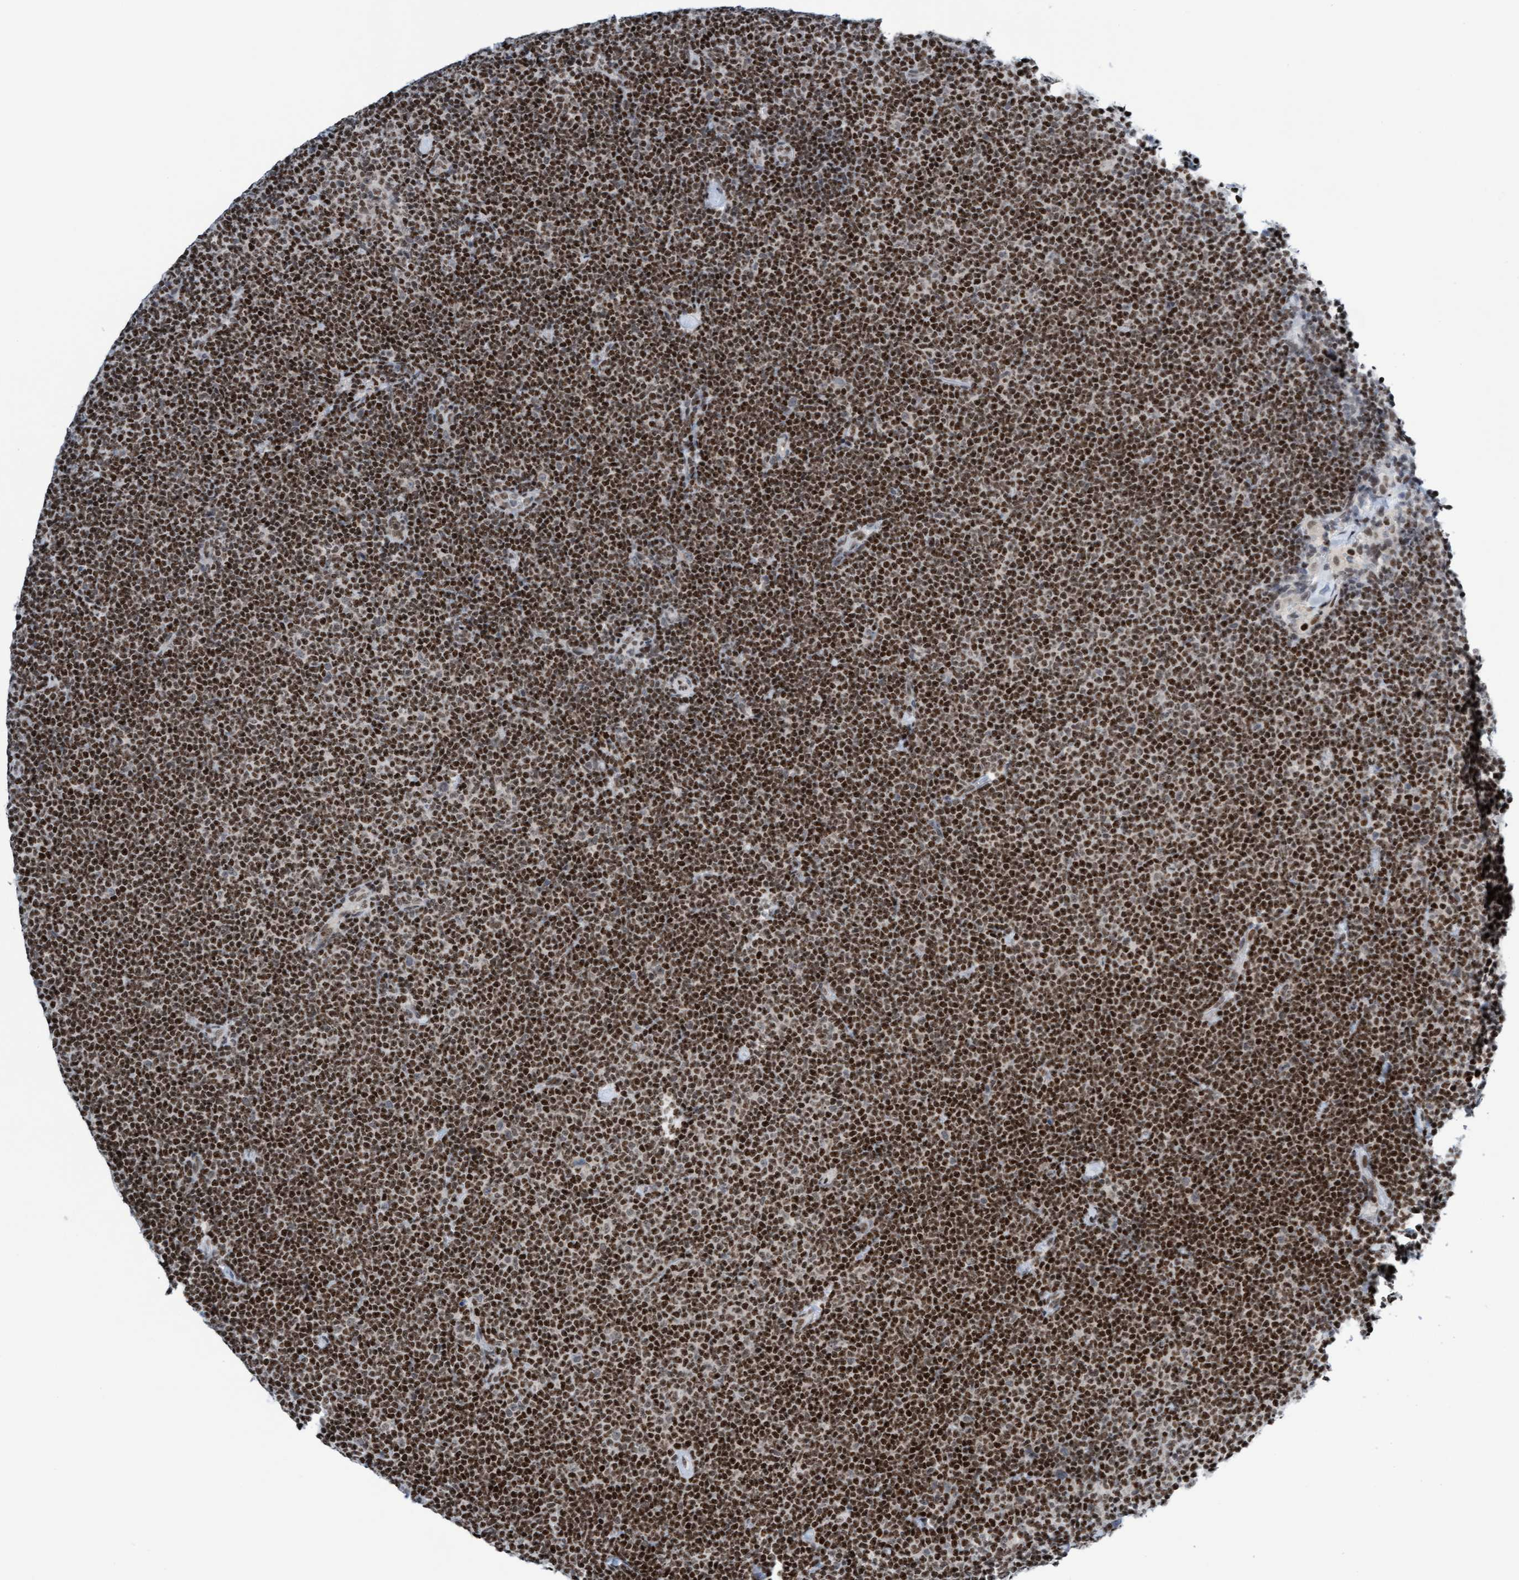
{"staining": {"intensity": "strong", "quantity": ">75%", "location": "nuclear"}, "tissue": "lymphoma", "cell_type": "Tumor cells", "image_type": "cancer", "snomed": [{"axis": "morphology", "description": "Malignant lymphoma, non-Hodgkin's type, Low grade"}, {"axis": "topography", "description": "Lymph node"}], "caption": "Human lymphoma stained with a brown dye displays strong nuclear positive staining in about >75% of tumor cells.", "gene": "GLRX2", "patient": {"sex": "female", "age": 53}}